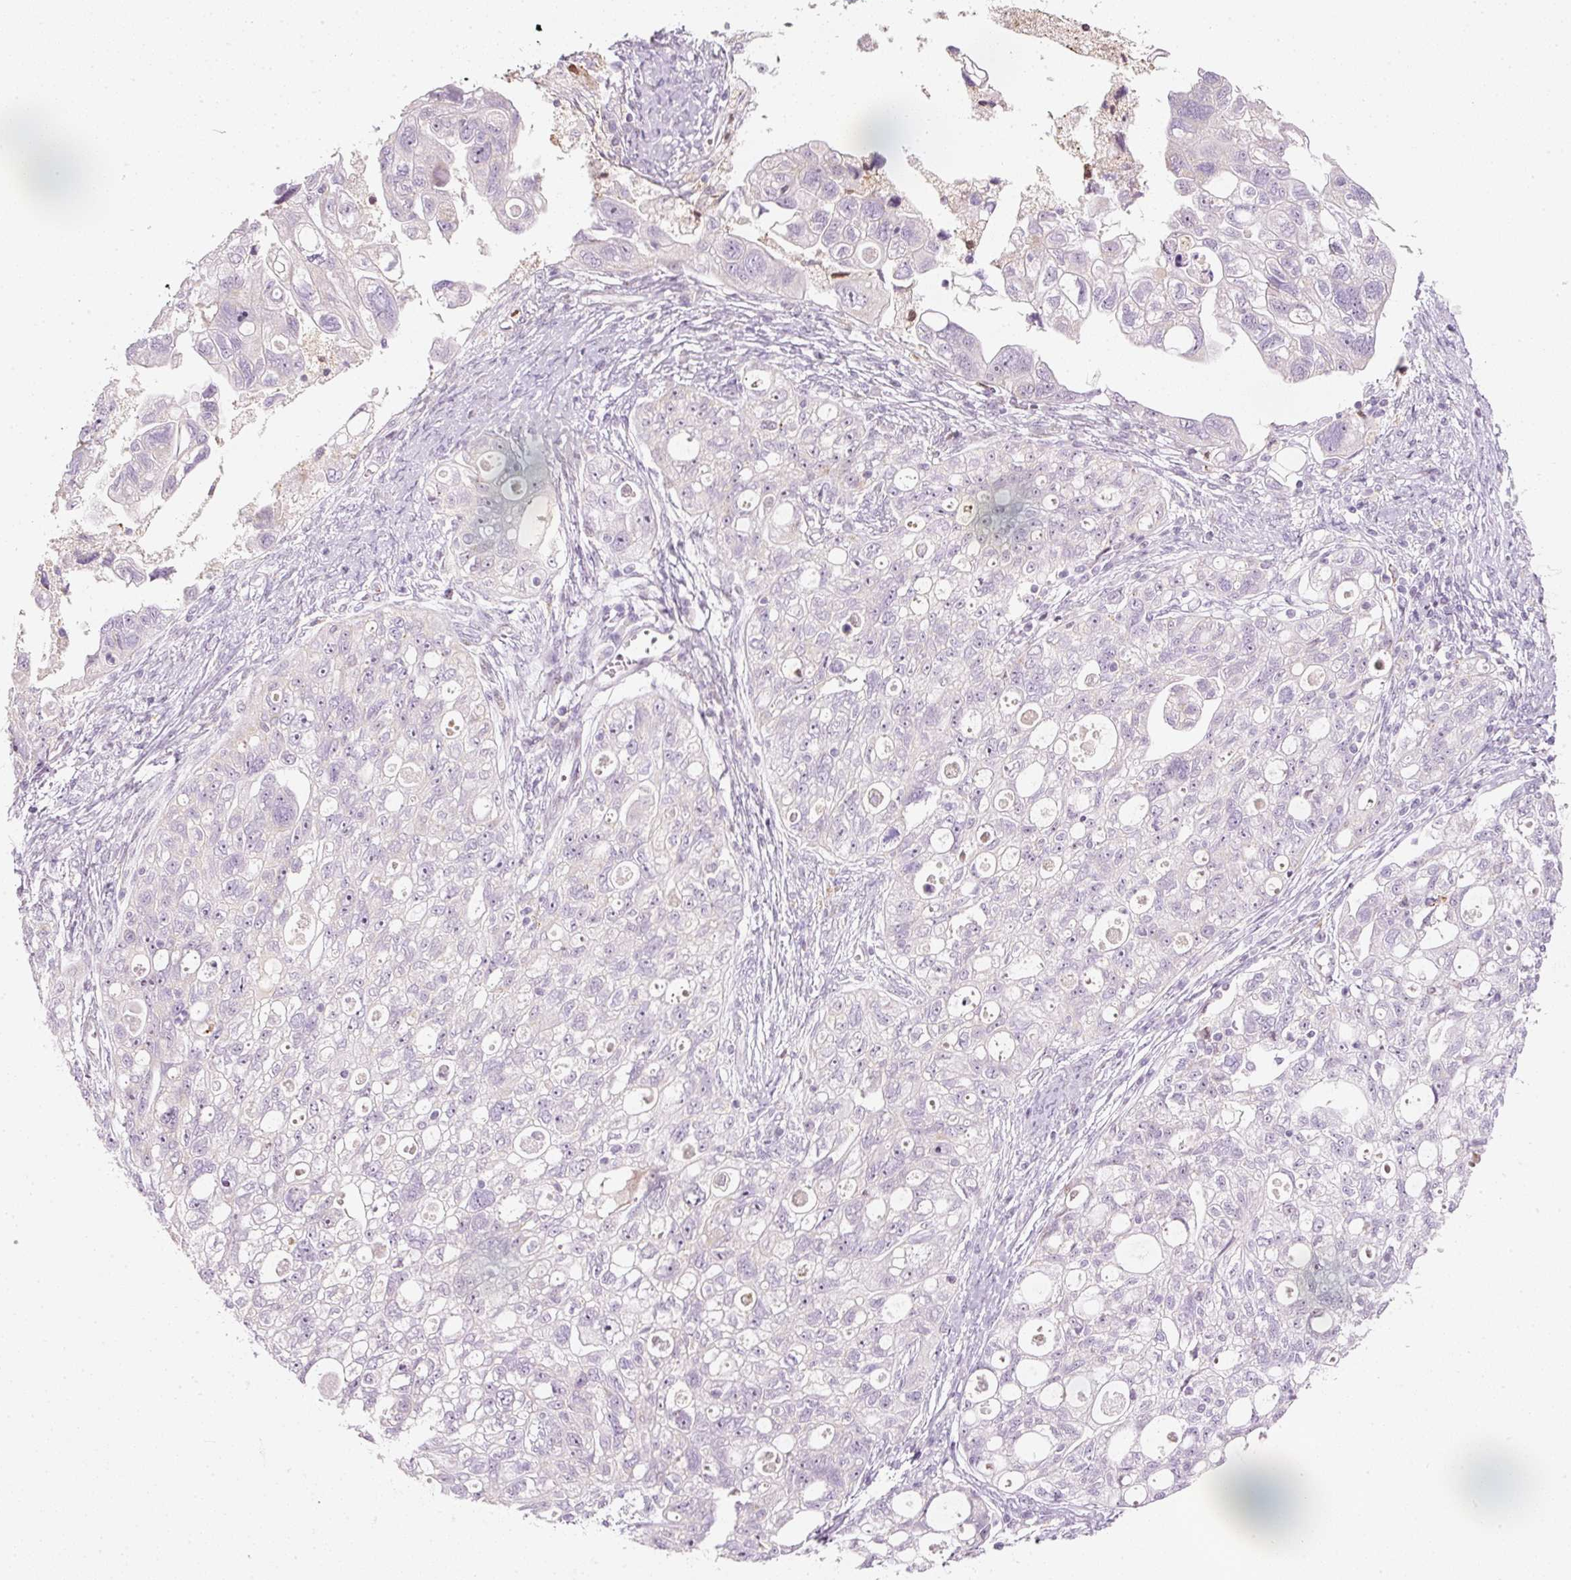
{"staining": {"intensity": "negative", "quantity": "none", "location": "none"}, "tissue": "ovarian cancer", "cell_type": "Tumor cells", "image_type": "cancer", "snomed": [{"axis": "morphology", "description": "Carcinoma, NOS"}, {"axis": "morphology", "description": "Cystadenocarcinoma, serous, NOS"}, {"axis": "topography", "description": "Ovary"}], "caption": "Micrograph shows no significant protein staining in tumor cells of ovarian serous cystadenocarcinoma. (DAB immunohistochemistry (IHC) with hematoxylin counter stain).", "gene": "RNF39", "patient": {"sex": "female", "age": 69}}